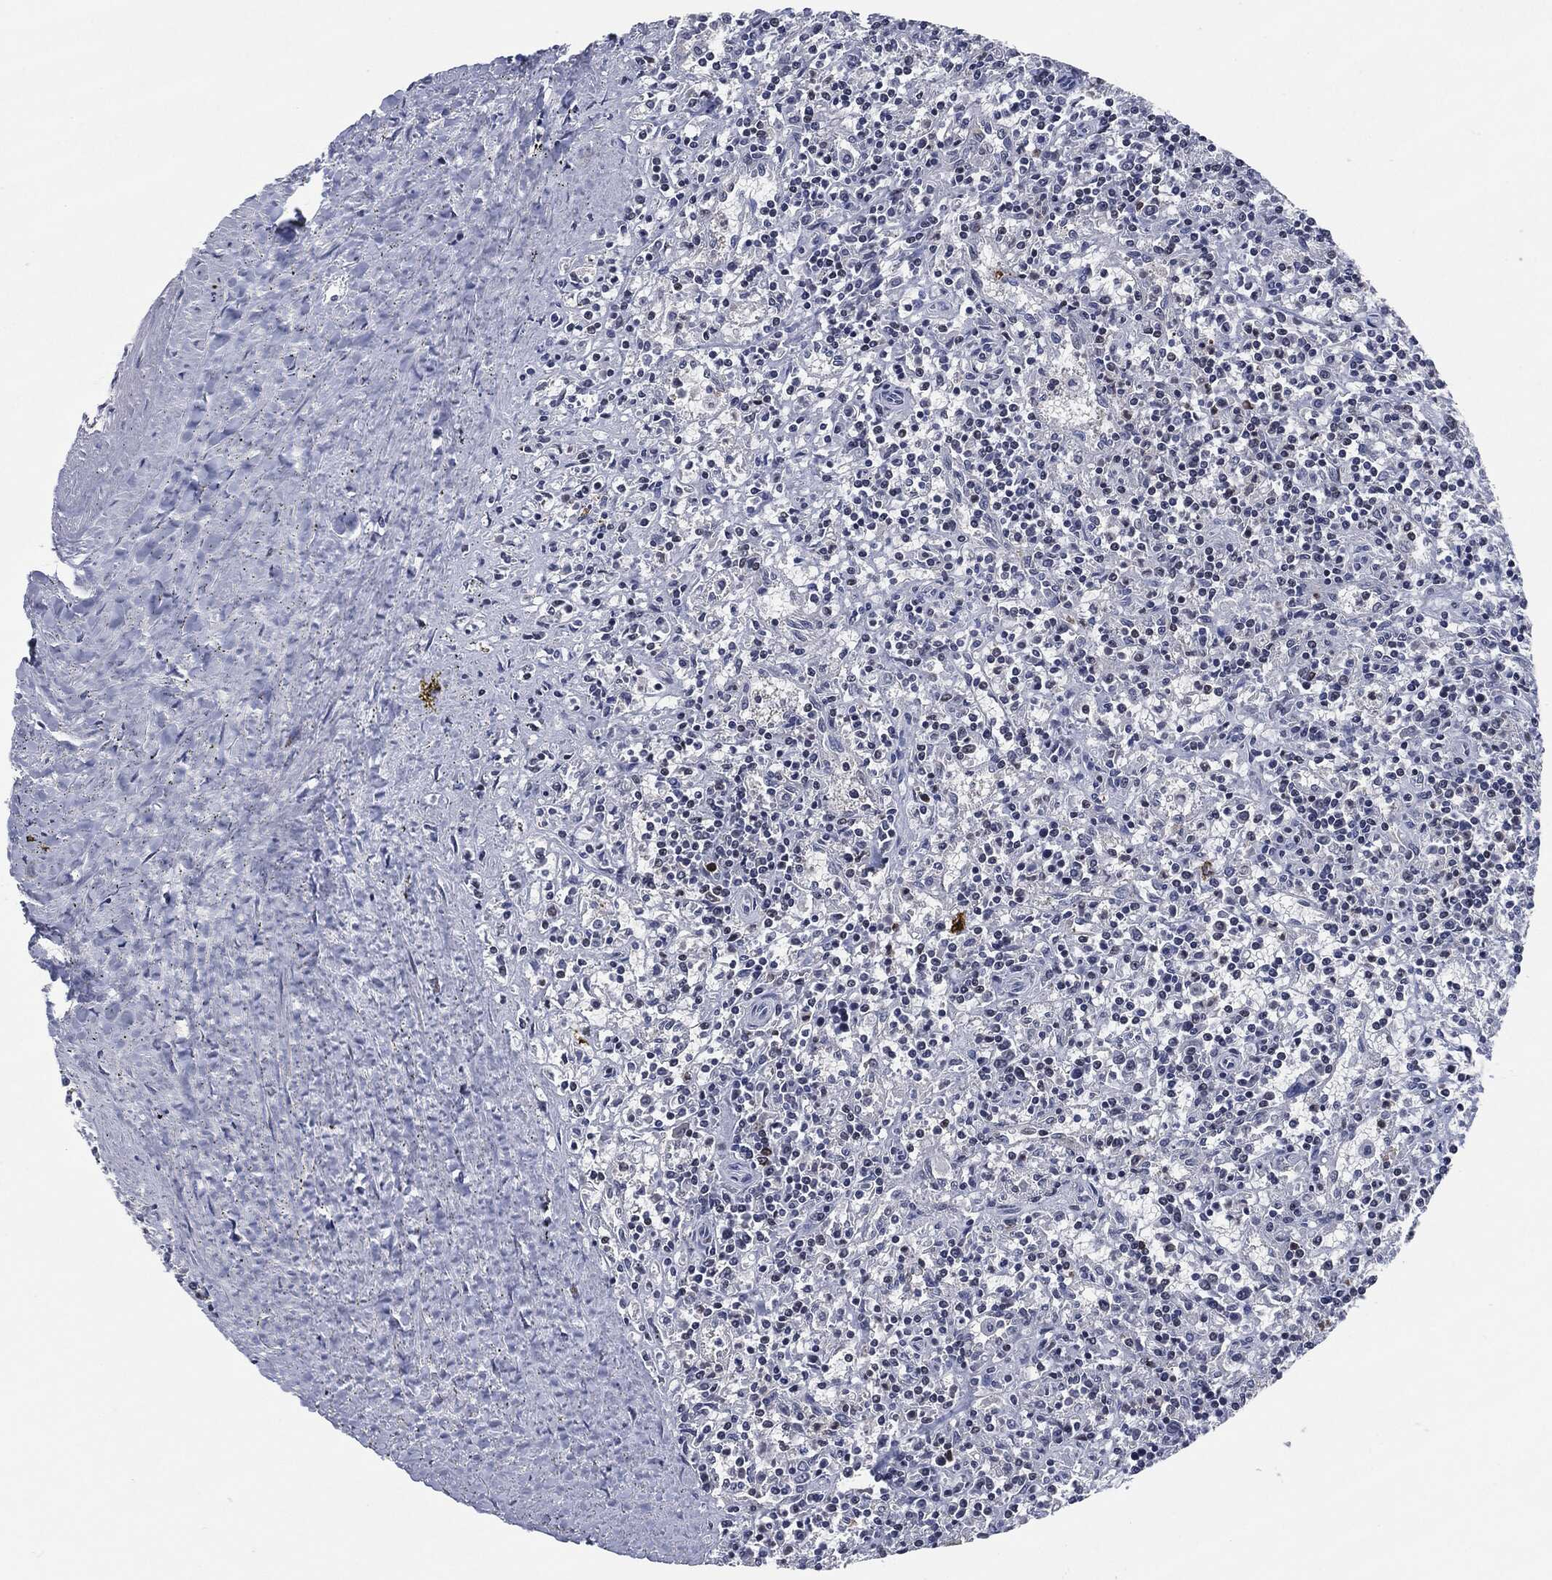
{"staining": {"intensity": "negative", "quantity": "none", "location": "none"}, "tissue": "lymphoma", "cell_type": "Tumor cells", "image_type": "cancer", "snomed": [{"axis": "morphology", "description": "Malignant lymphoma, non-Hodgkin's type, Low grade"}, {"axis": "topography", "description": "Spleen"}], "caption": "Protein analysis of lymphoma displays no significant expression in tumor cells.", "gene": "AKT2", "patient": {"sex": "male", "age": 62}}